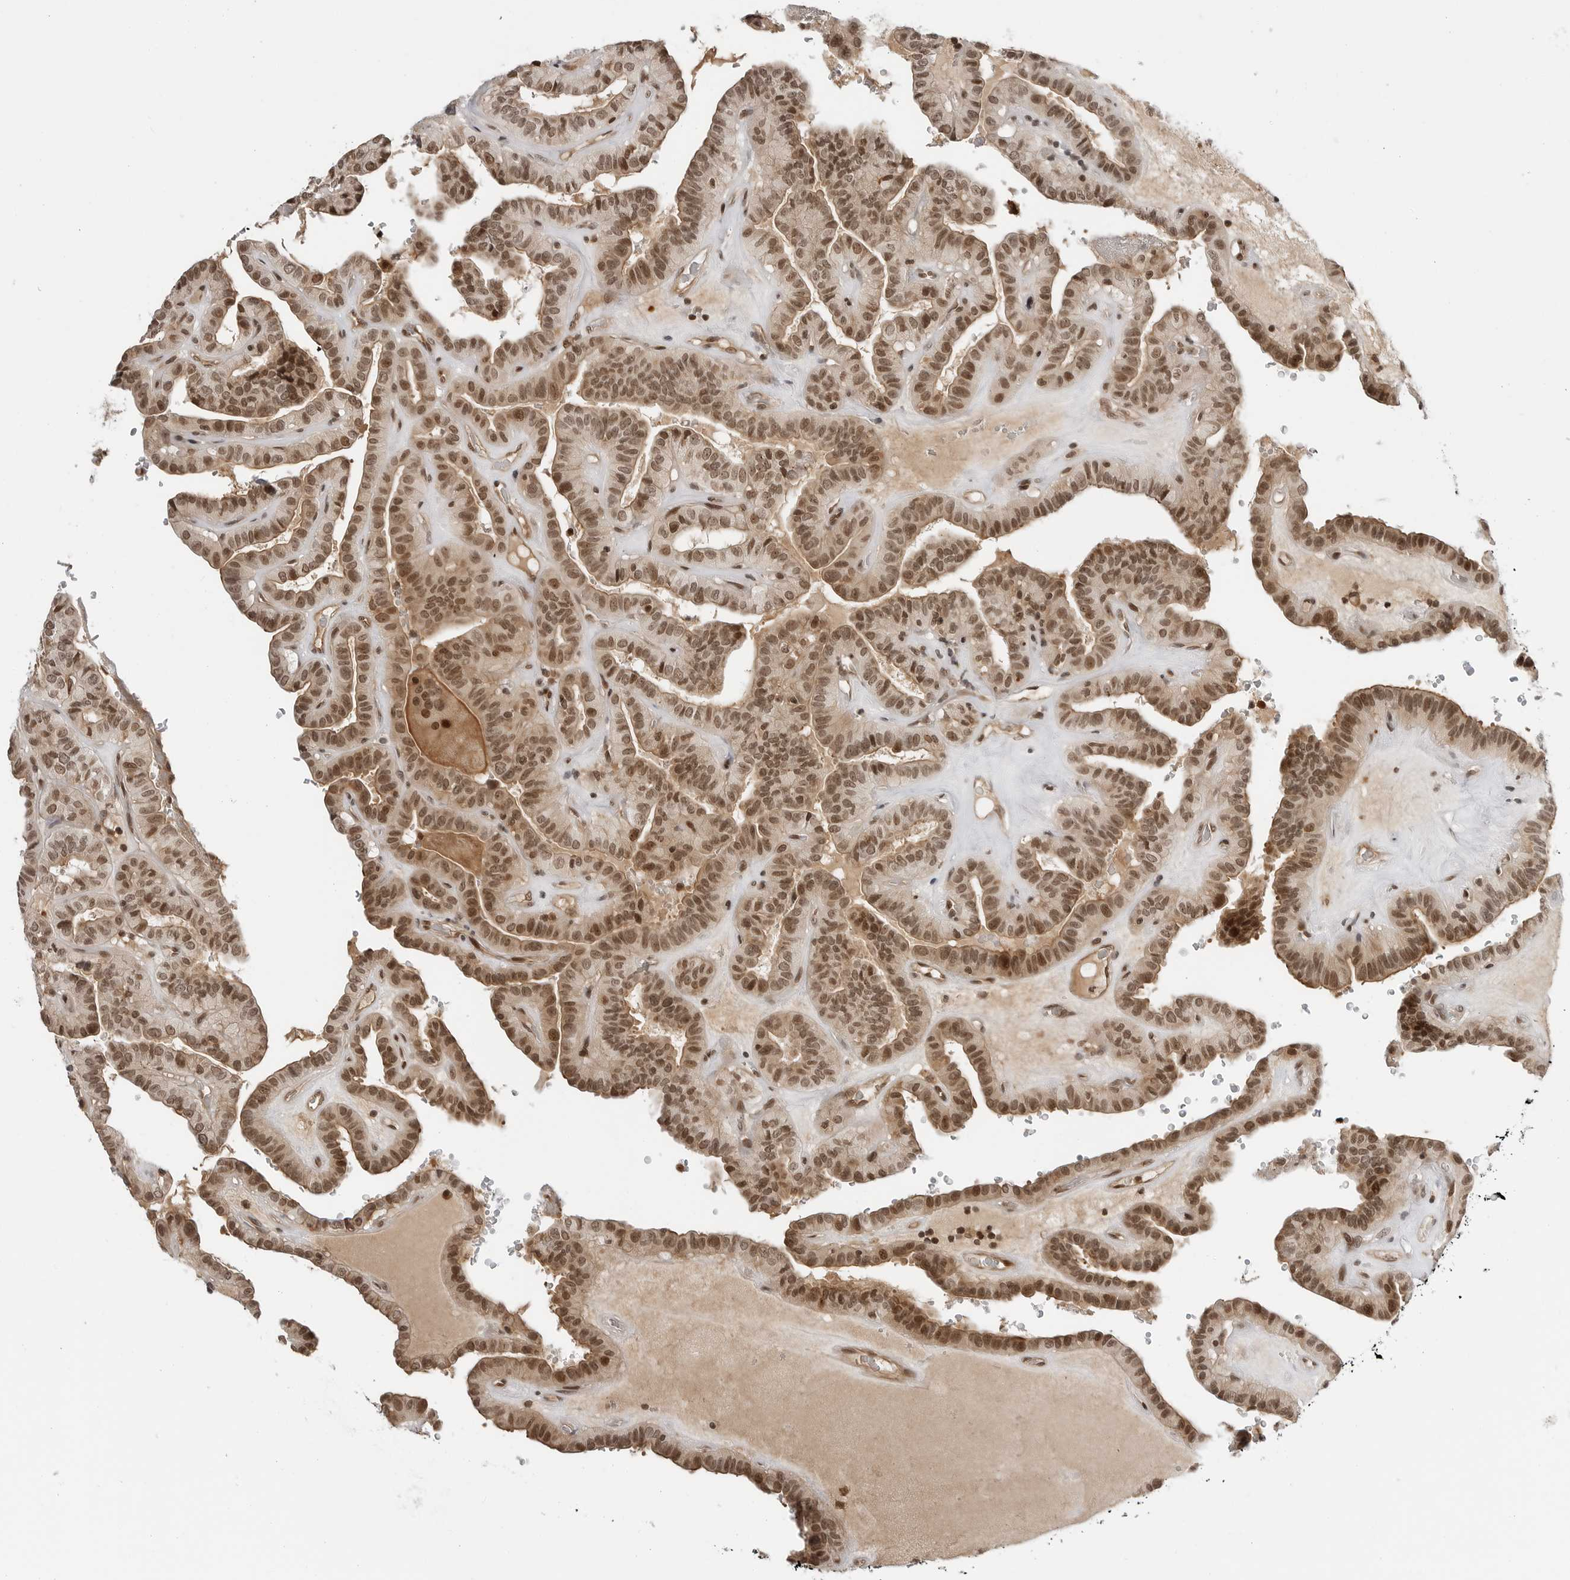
{"staining": {"intensity": "moderate", "quantity": ">75%", "location": "nuclear"}, "tissue": "thyroid cancer", "cell_type": "Tumor cells", "image_type": "cancer", "snomed": [{"axis": "morphology", "description": "Papillary adenocarcinoma, NOS"}, {"axis": "topography", "description": "Thyroid gland"}], "caption": "Papillary adenocarcinoma (thyroid) stained with a brown dye displays moderate nuclear positive staining in about >75% of tumor cells.", "gene": "C8orf33", "patient": {"sex": "male", "age": 77}}